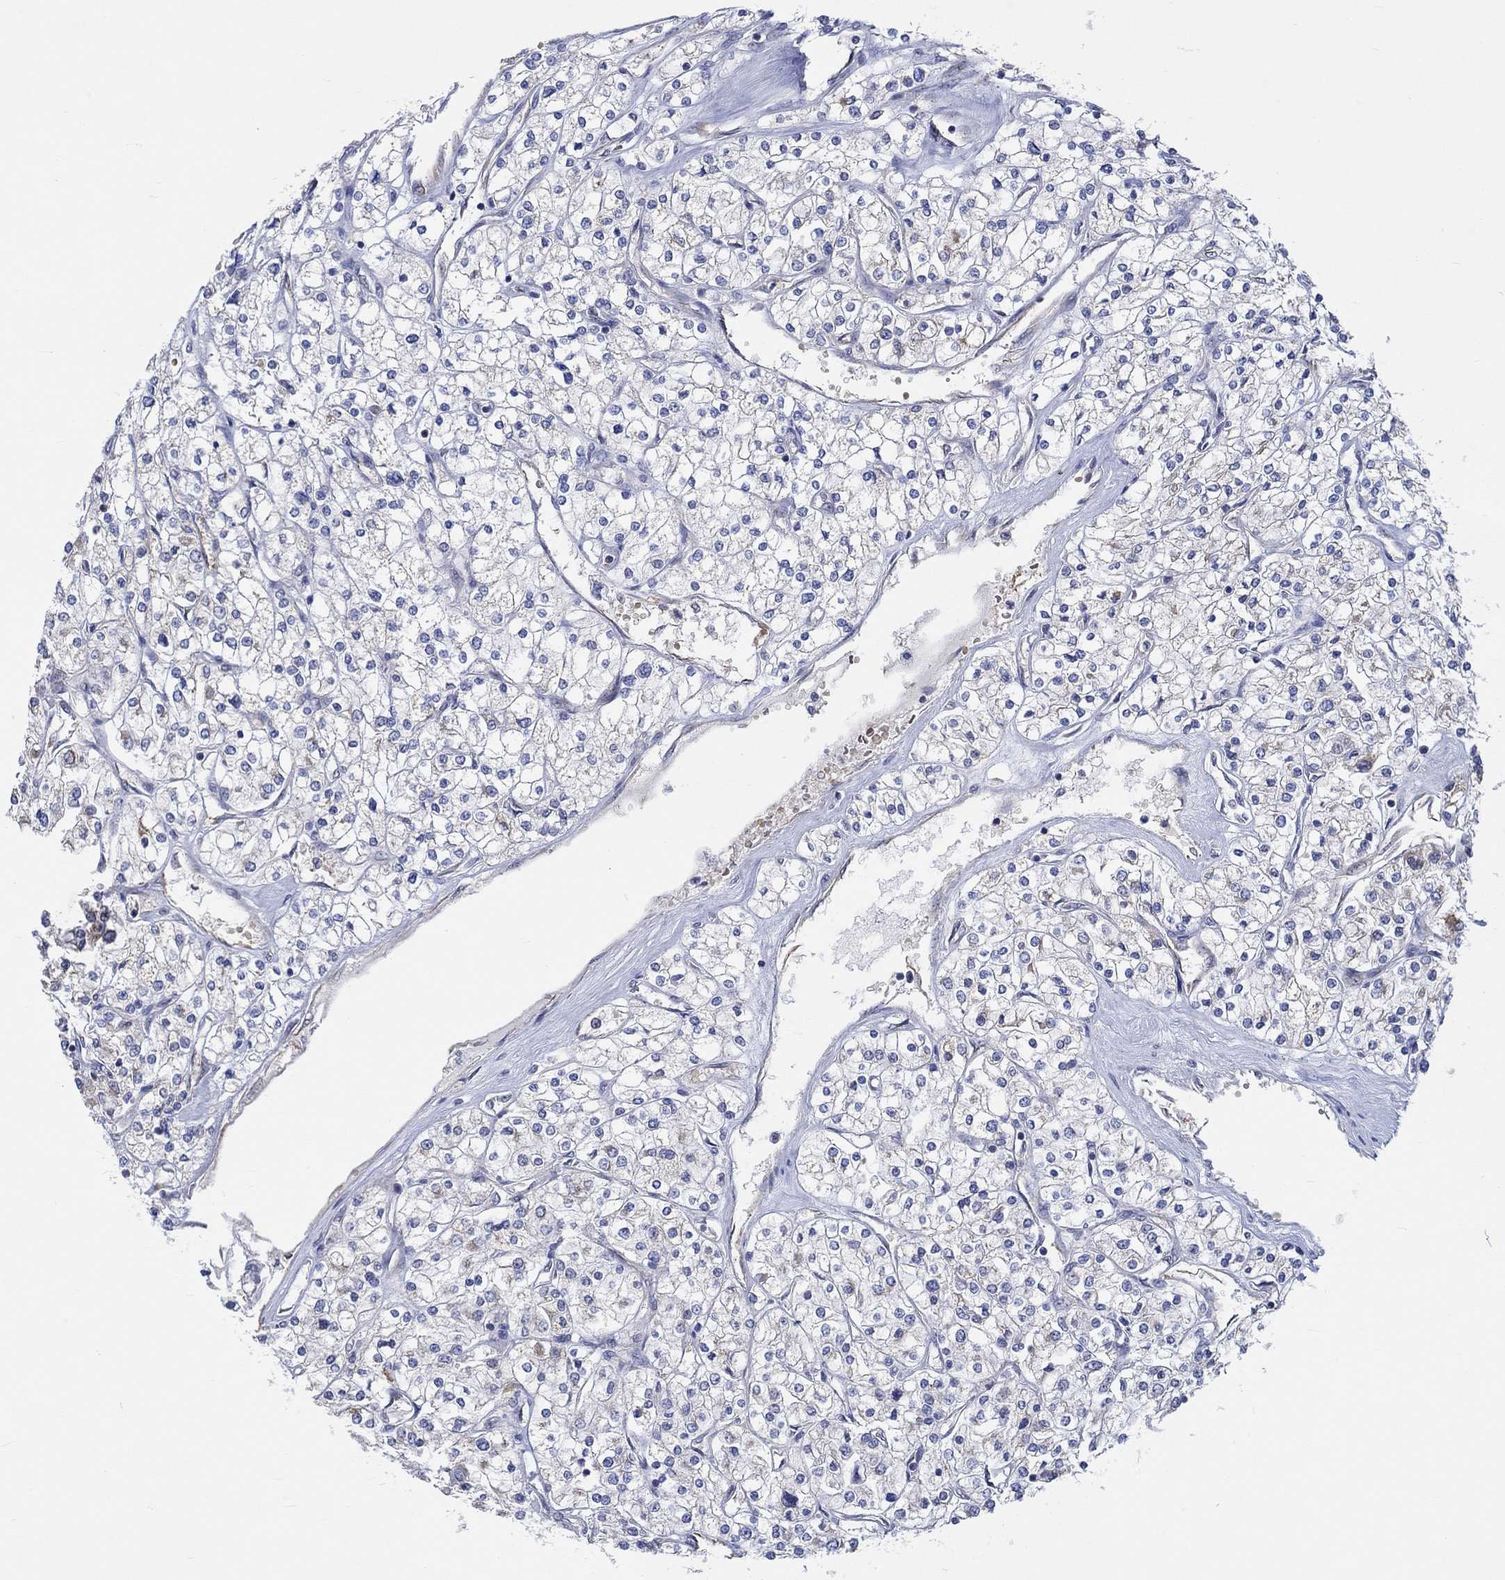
{"staining": {"intensity": "negative", "quantity": "none", "location": "none"}, "tissue": "renal cancer", "cell_type": "Tumor cells", "image_type": "cancer", "snomed": [{"axis": "morphology", "description": "Adenocarcinoma, NOS"}, {"axis": "topography", "description": "Kidney"}], "caption": "Immunohistochemistry histopathology image of renal adenocarcinoma stained for a protein (brown), which reveals no staining in tumor cells.", "gene": "WASF1", "patient": {"sex": "male", "age": 80}}